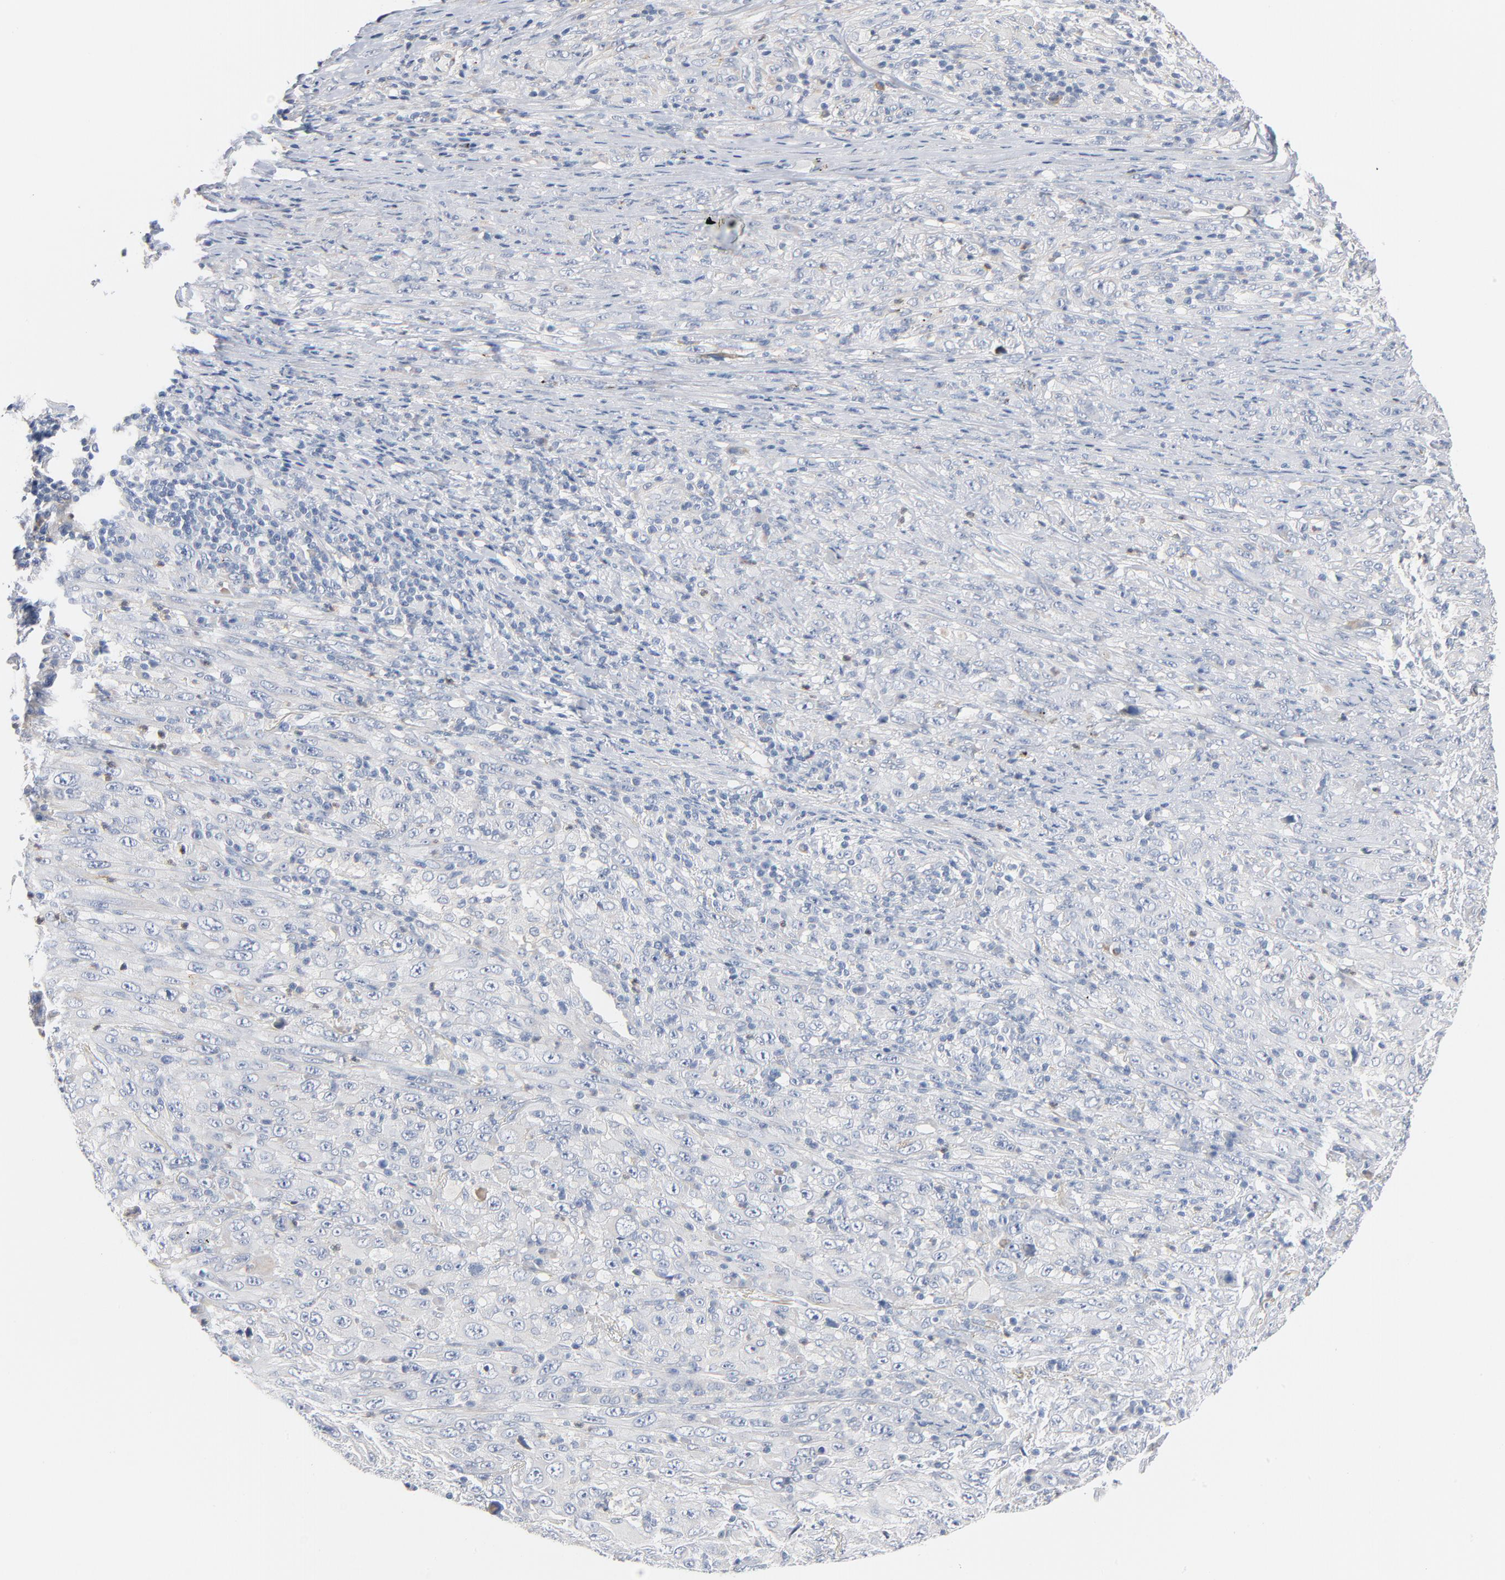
{"staining": {"intensity": "negative", "quantity": "none", "location": "none"}, "tissue": "melanoma", "cell_type": "Tumor cells", "image_type": "cancer", "snomed": [{"axis": "morphology", "description": "Malignant melanoma, Metastatic site"}, {"axis": "topography", "description": "Skin"}], "caption": "Immunohistochemical staining of malignant melanoma (metastatic site) displays no significant staining in tumor cells.", "gene": "IFT43", "patient": {"sex": "female", "age": 56}}